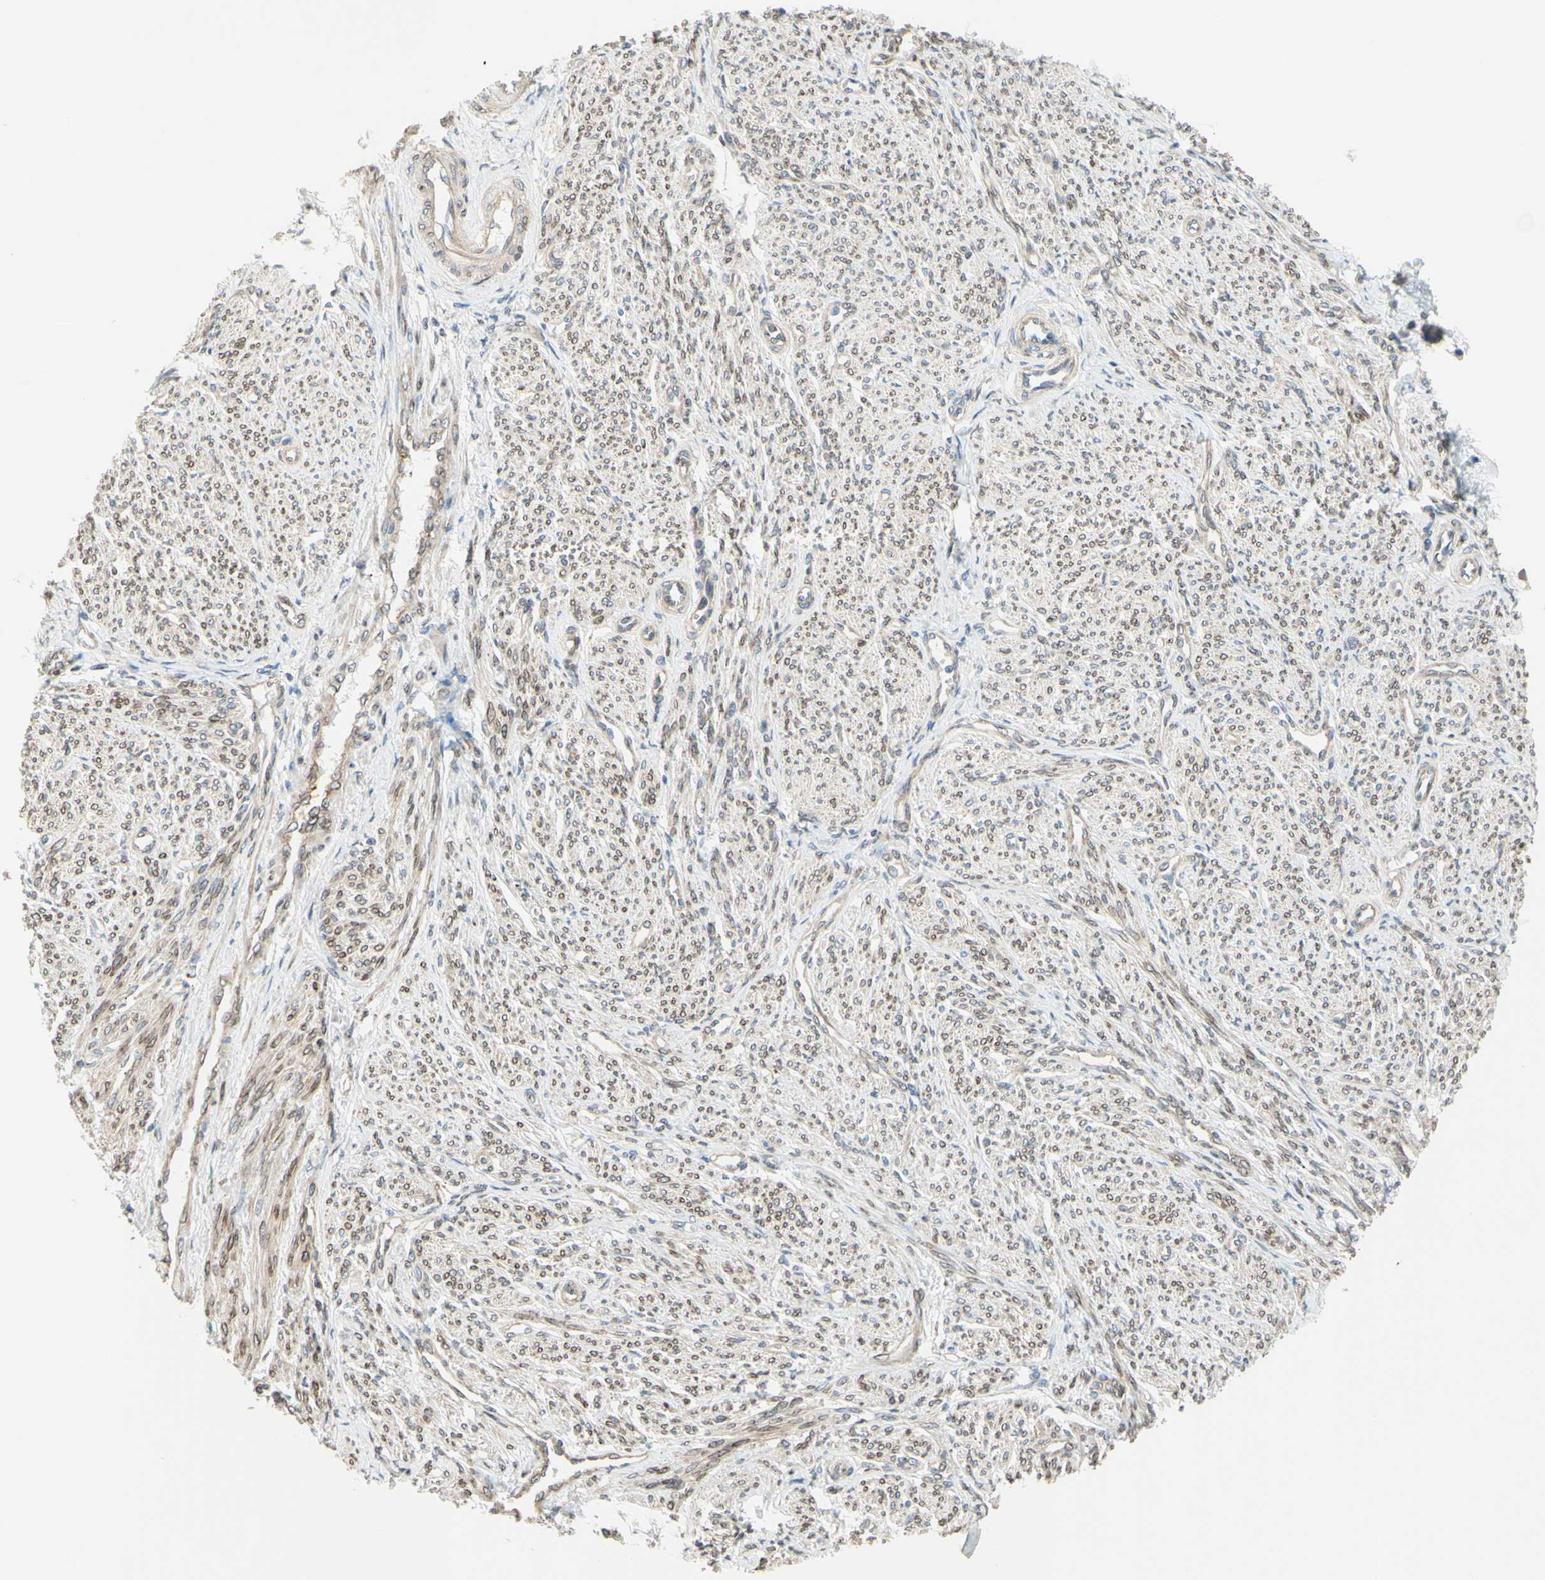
{"staining": {"intensity": "weak", "quantity": ">75%", "location": "cytoplasmic/membranous"}, "tissue": "smooth muscle", "cell_type": "Smooth muscle cells", "image_type": "normal", "snomed": [{"axis": "morphology", "description": "Normal tissue, NOS"}, {"axis": "topography", "description": "Smooth muscle"}], "caption": "This image displays immunohistochemistry staining of benign human smooth muscle, with low weak cytoplasmic/membranous staining in about >75% of smooth muscle cells.", "gene": "TRAF2", "patient": {"sex": "female", "age": 65}}